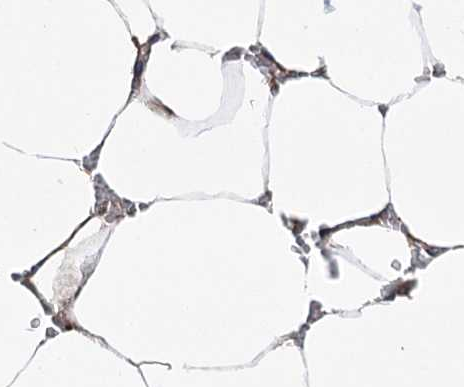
{"staining": {"intensity": "weak", "quantity": "<25%", "location": "cytoplasmic/membranous"}, "tissue": "bone marrow", "cell_type": "Hematopoietic cells", "image_type": "normal", "snomed": [{"axis": "morphology", "description": "Normal tissue, NOS"}, {"axis": "topography", "description": "Bone marrow"}], "caption": "Immunohistochemical staining of normal bone marrow shows no significant staining in hematopoietic cells. (DAB immunohistochemistry (IHC) with hematoxylin counter stain).", "gene": "WASHC3", "patient": {"sex": "male", "age": 70}}